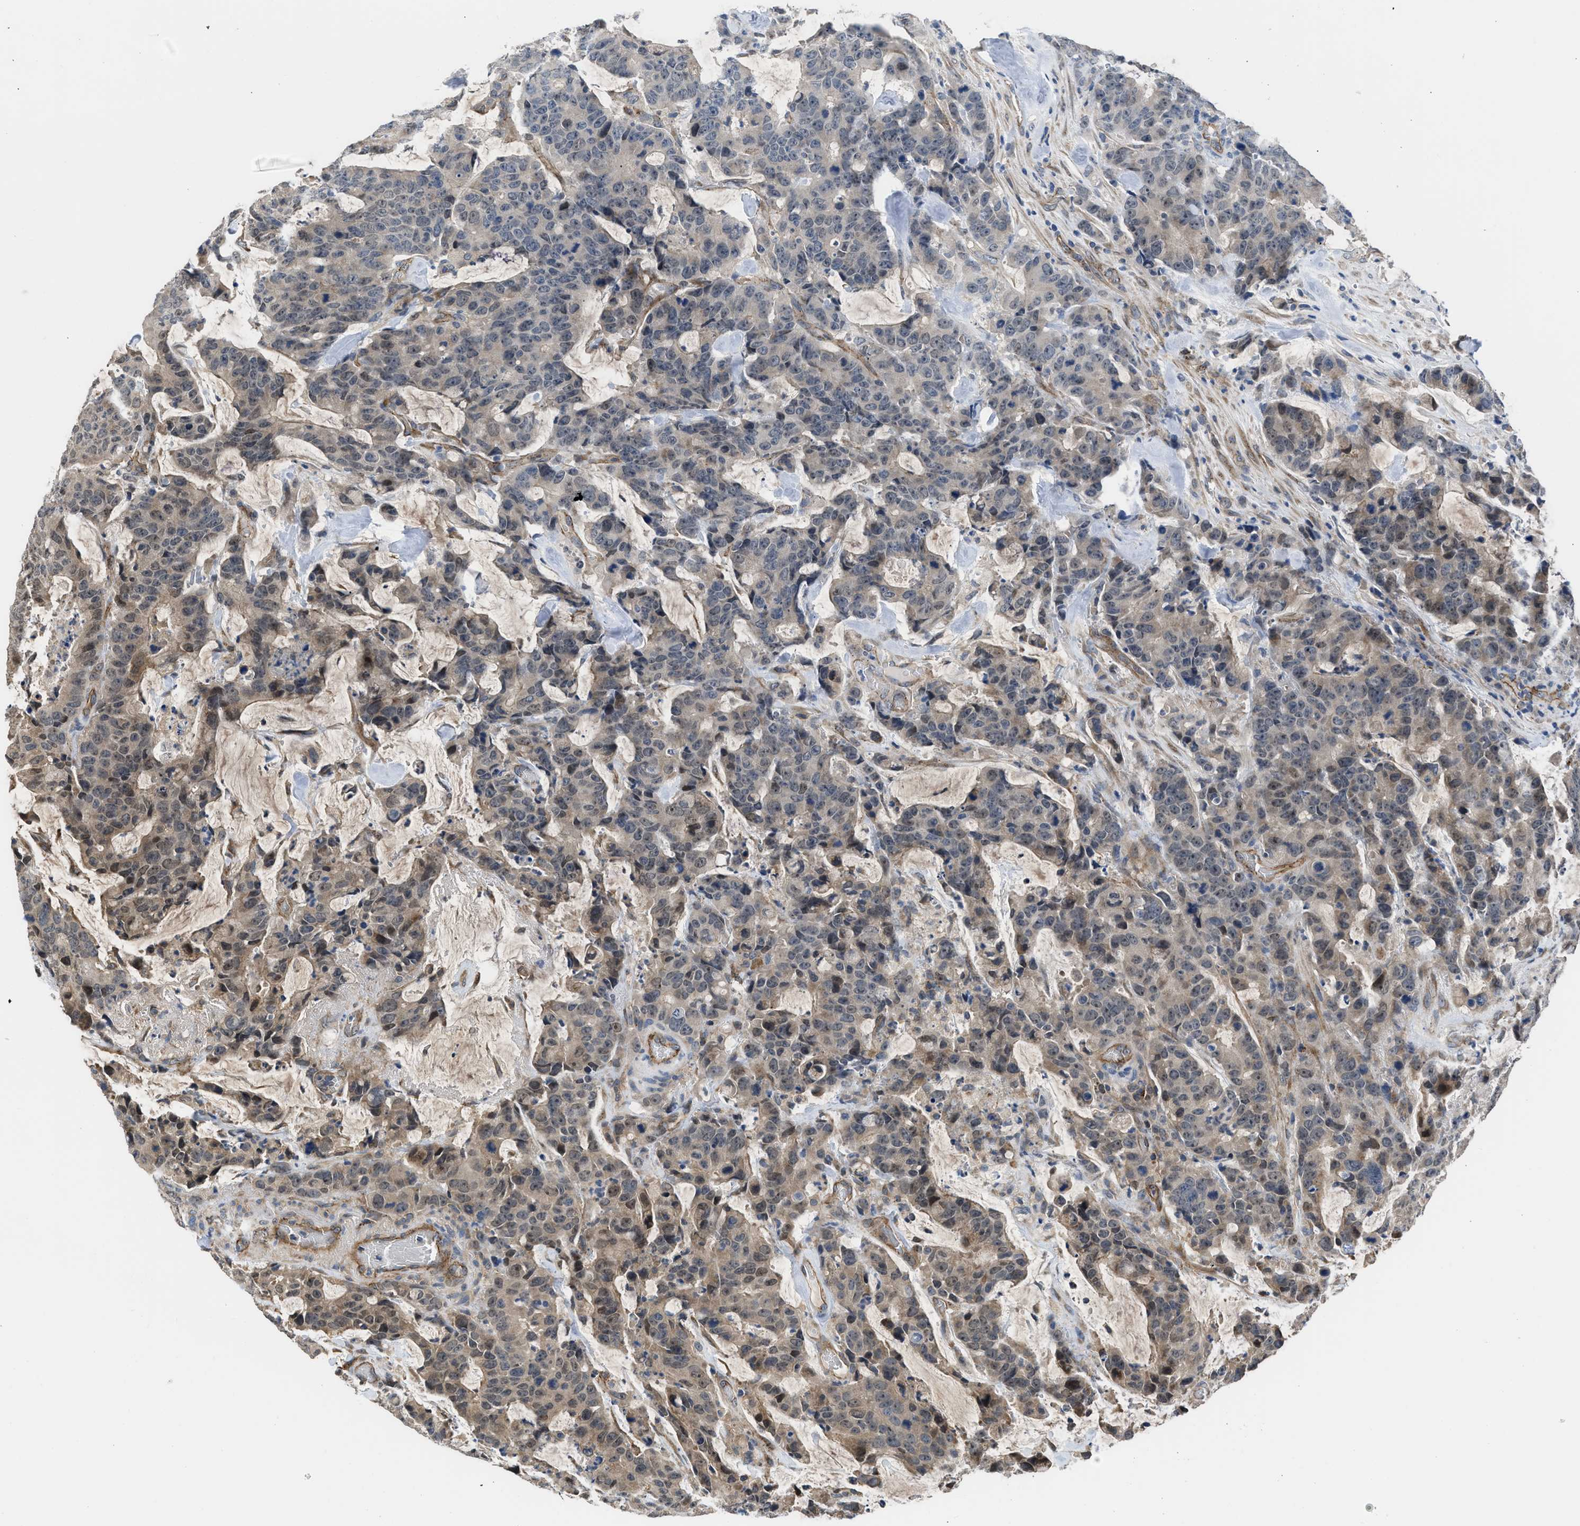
{"staining": {"intensity": "moderate", "quantity": "<25%", "location": "cytoplasmic/membranous,nuclear"}, "tissue": "colorectal cancer", "cell_type": "Tumor cells", "image_type": "cancer", "snomed": [{"axis": "morphology", "description": "Adenocarcinoma, NOS"}, {"axis": "topography", "description": "Colon"}], "caption": "Moderate cytoplasmic/membranous and nuclear staining is appreciated in approximately <25% of tumor cells in adenocarcinoma (colorectal).", "gene": "GPATCH2L", "patient": {"sex": "female", "age": 86}}